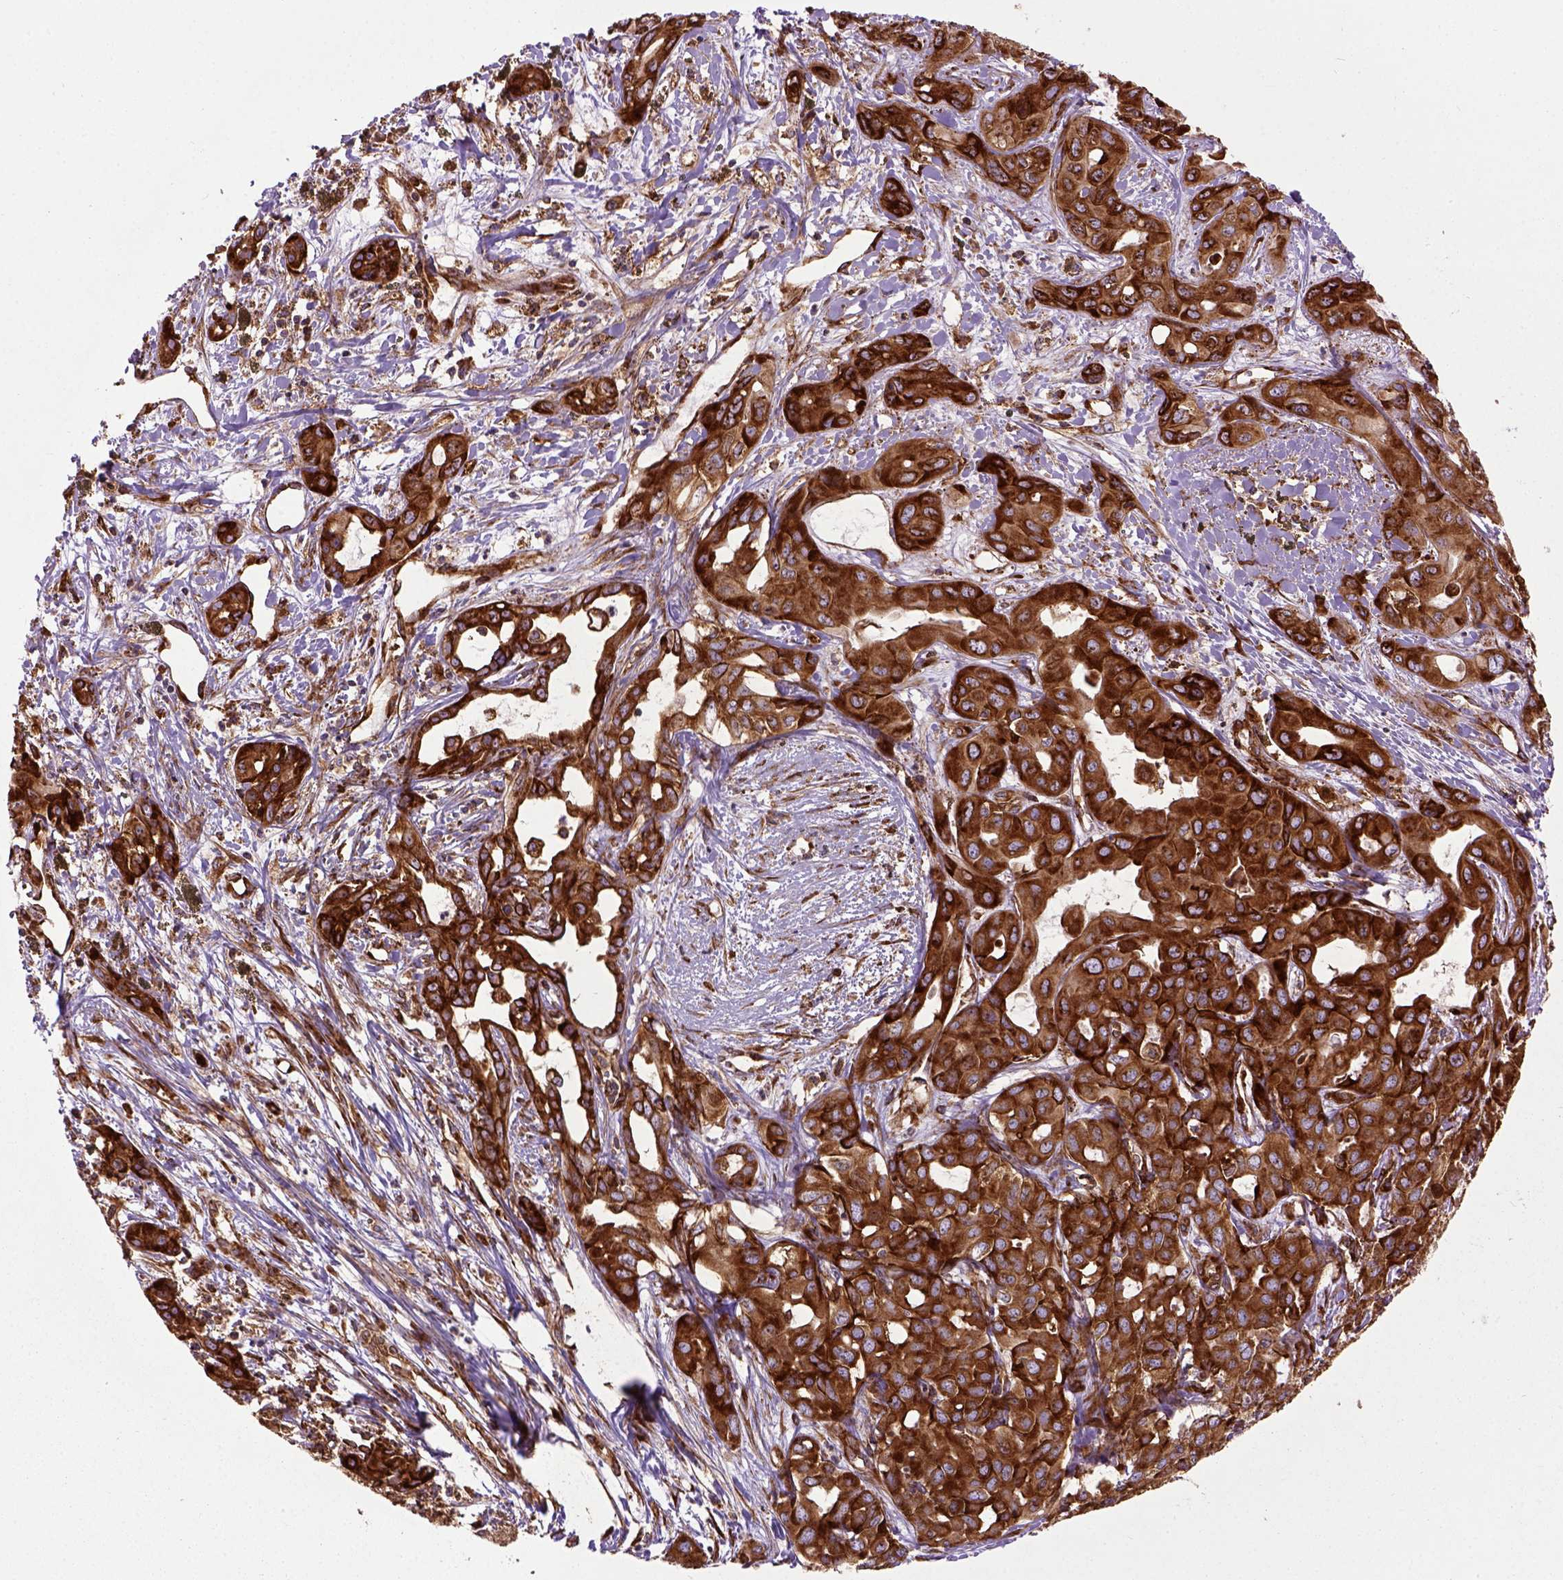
{"staining": {"intensity": "strong", "quantity": ">75%", "location": "cytoplasmic/membranous"}, "tissue": "liver cancer", "cell_type": "Tumor cells", "image_type": "cancer", "snomed": [{"axis": "morphology", "description": "Cholangiocarcinoma"}, {"axis": "topography", "description": "Liver"}], "caption": "Strong cytoplasmic/membranous protein expression is seen in about >75% of tumor cells in liver cancer. The protein is shown in brown color, while the nuclei are stained blue.", "gene": "CAPRIN1", "patient": {"sex": "female", "age": 60}}